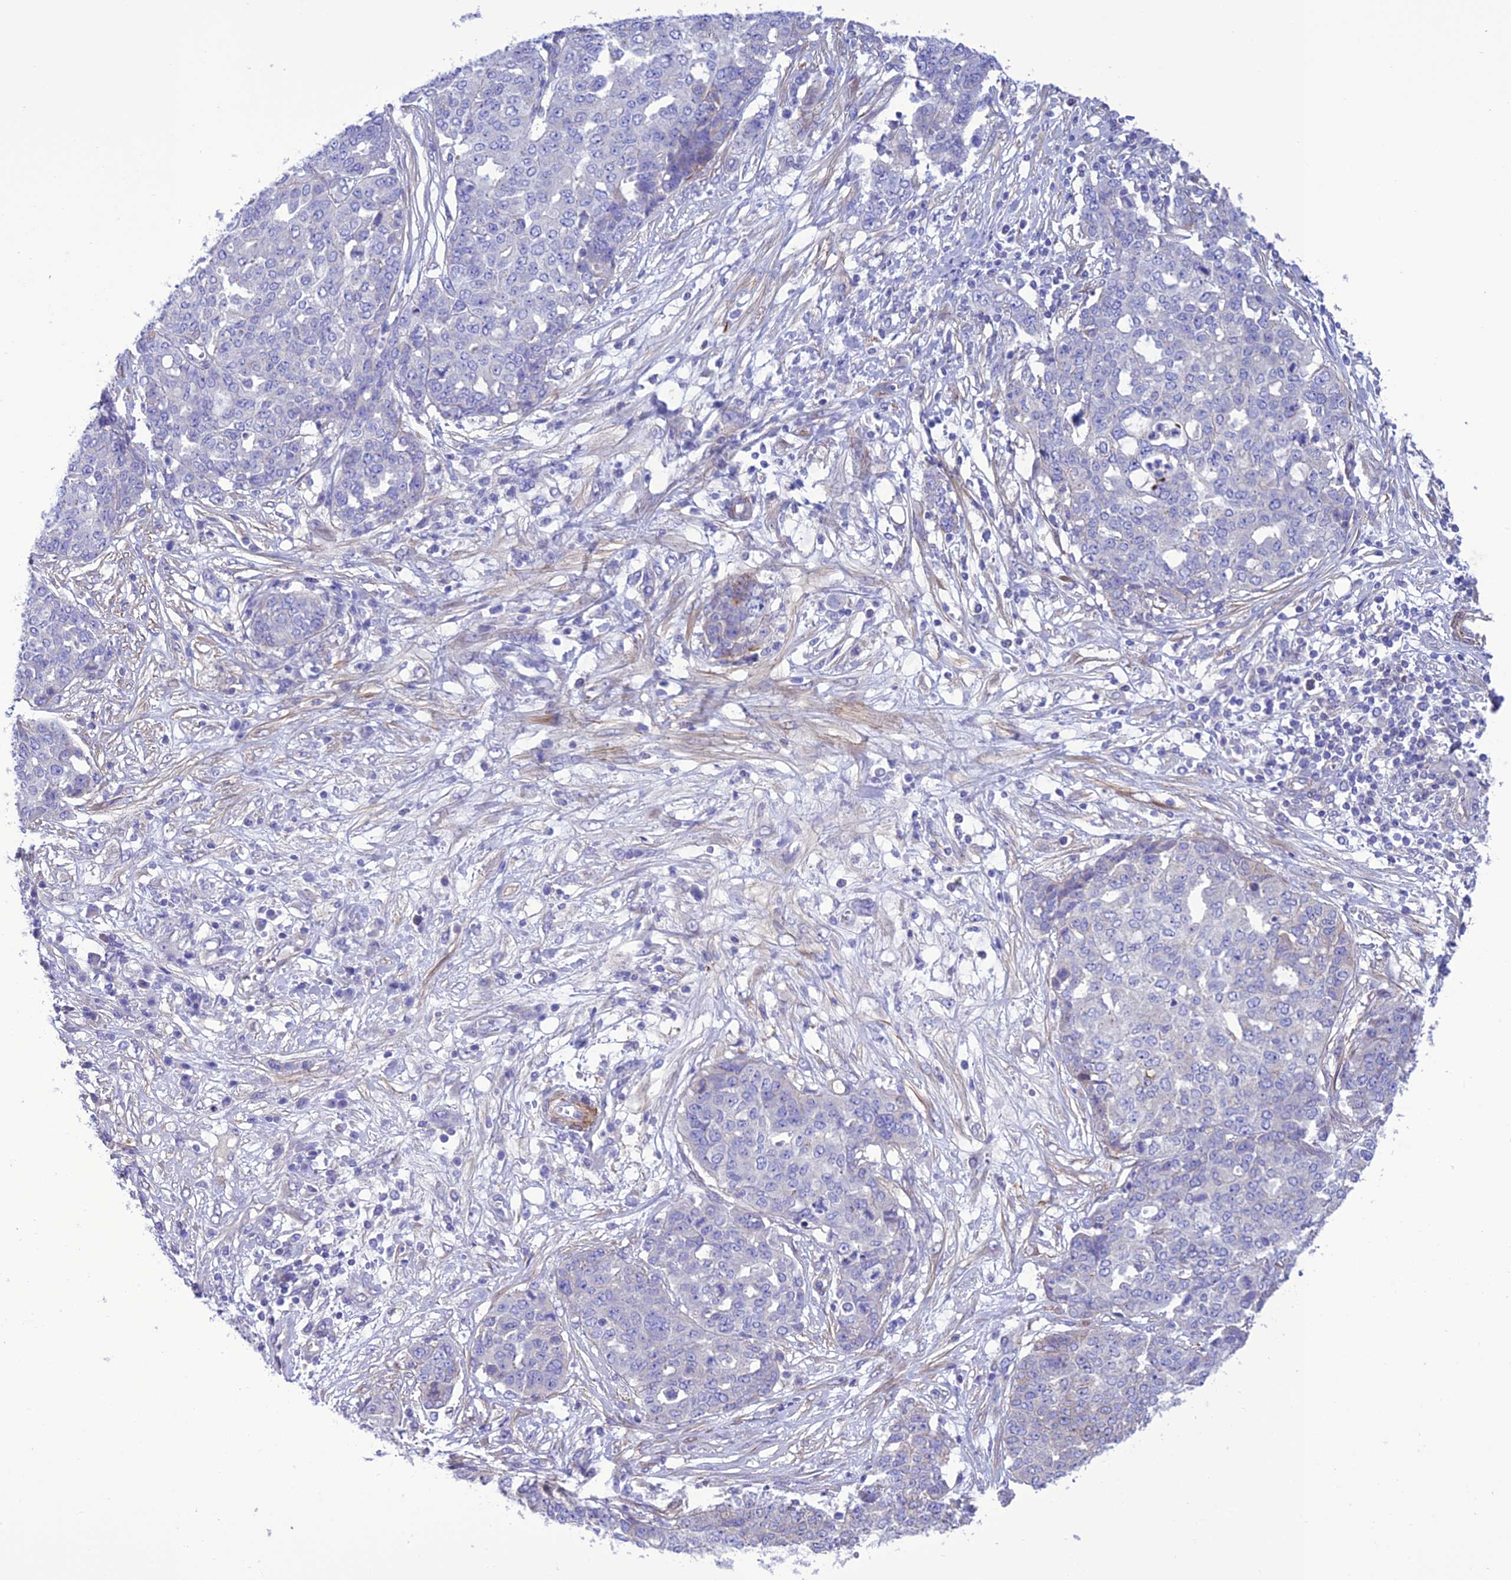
{"staining": {"intensity": "negative", "quantity": "none", "location": "none"}, "tissue": "ovarian cancer", "cell_type": "Tumor cells", "image_type": "cancer", "snomed": [{"axis": "morphology", "description": "Cystadenocarcinoma, serous, NOS"}, {"axis": "topography", "description": "Soft tissue"}, {"axis": "topography", "description": "Ovary"}], "caption": "This is a histopathology image of IHC staining of ovarian cancer, which shows no expression in tumor cells.", "gene": "FRA10AC1", "patient": {"sex": "female", "age": 57}}